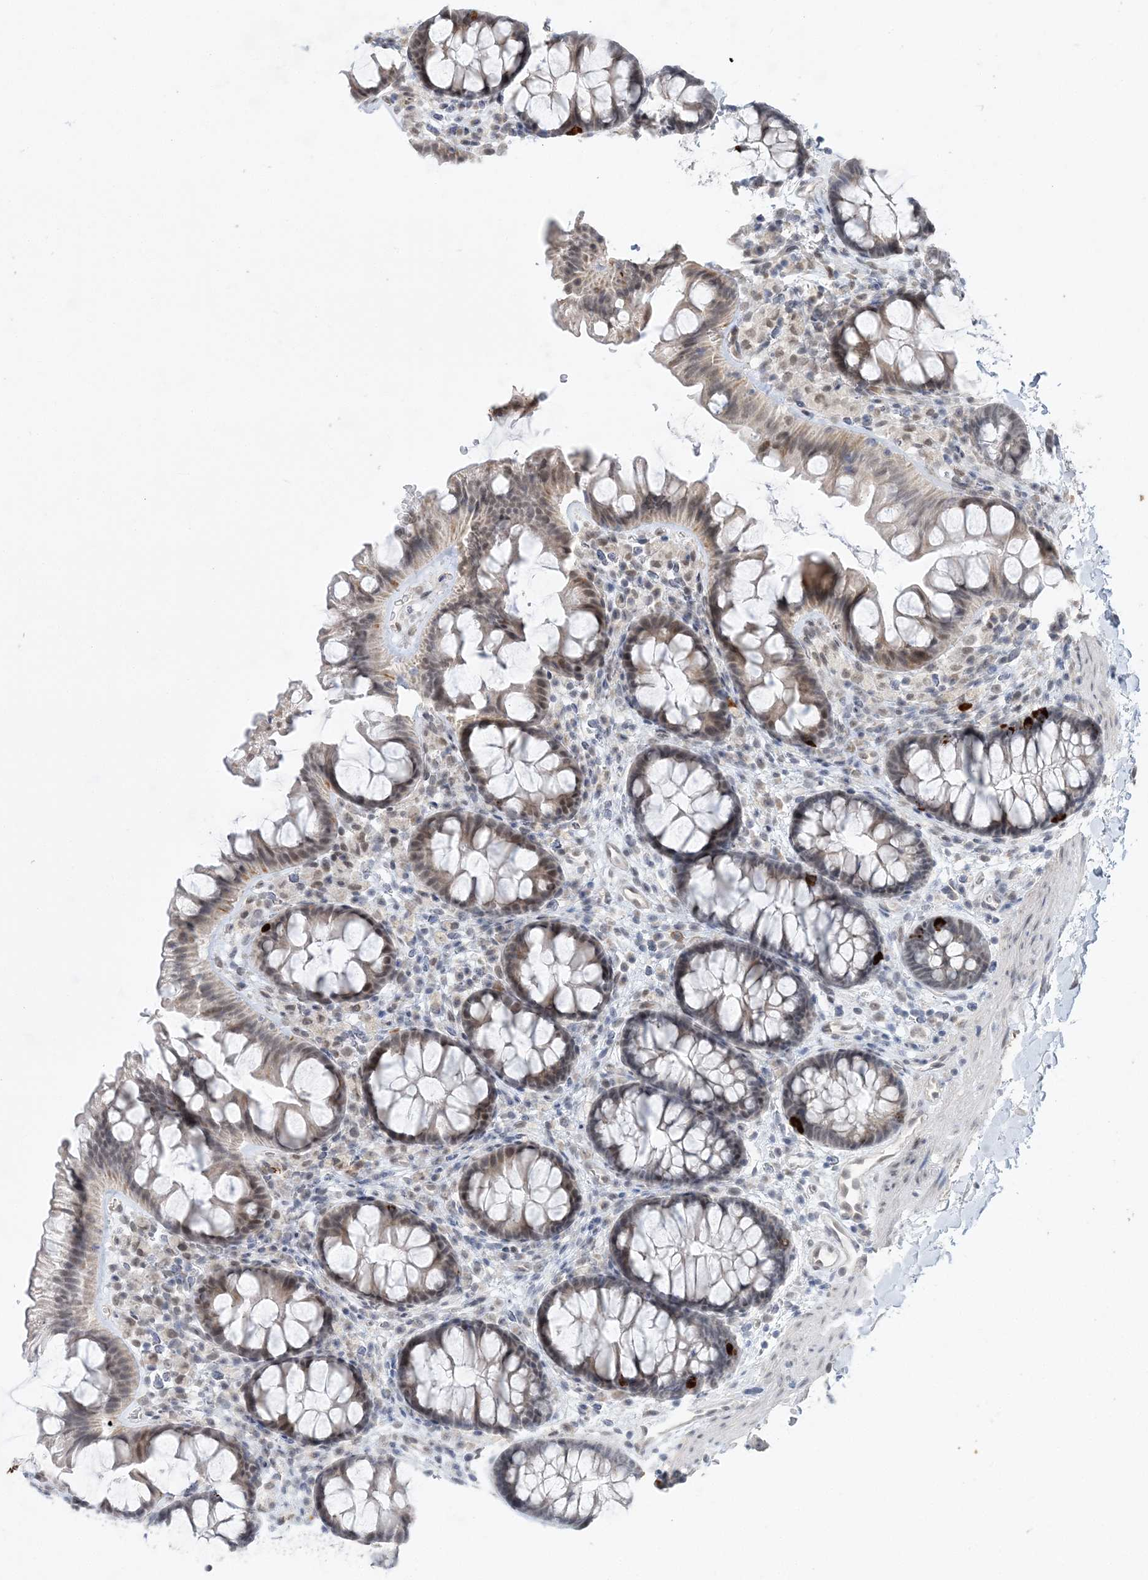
{"staining": {"intensity": "negative", "quantity": "none", "location": "none"}, "tissue": "colon", "cell_type": "Endothelial cells", "image_type": "normal", "snomed": [{"axis": "morphology", "description": "Normal tissue, NOS"}, {"axis": "topography", "description": "Colon"}], "caption": "Colon stained for a protein using immunohistochemistry exhibits no positivity endothelial cells.", "gene": "WAC", "patient": {"sex": "female", "age": 62}}